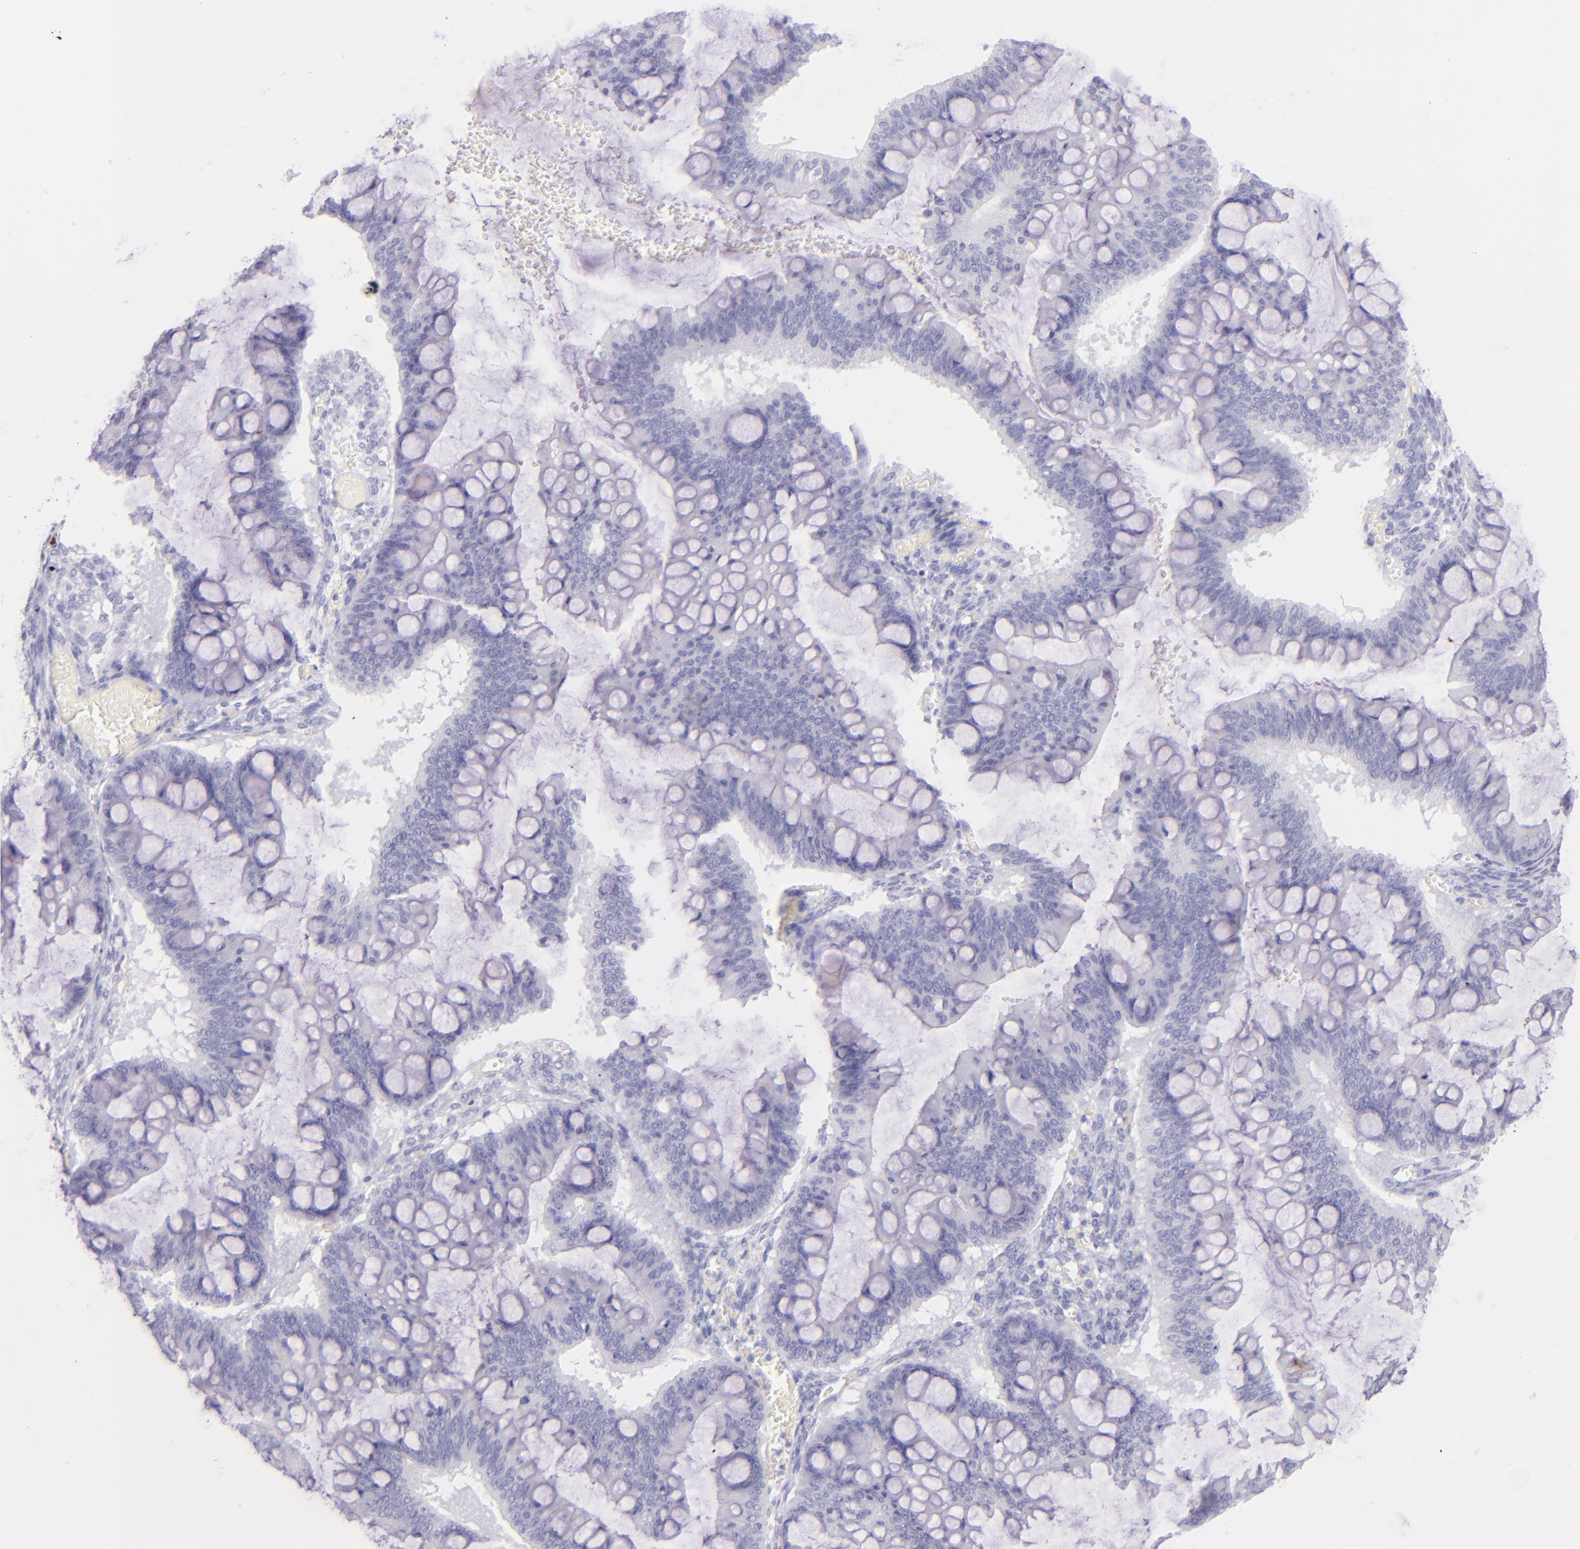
{"staining": {"intensity": "negative", "quantity": "none", "location": "none"}, "tissue": "ovarian cancer", "cell_type": "Tumor cells", "image_type": "cancer", "snomed": [{"axis": "morphology", "description": "Cystadenocarcinoma, mucinous, NOS"}, {"axis": "topography", "description": "Ovary"}], "caption": "IHC histopathology image of human mucinous cystadenocarcinoma (ovarian) stained for a protein (brown), which shows no staining in tumor cells.", "gene": "SDC1", "patient": {"sex": "female", "age": 73}}